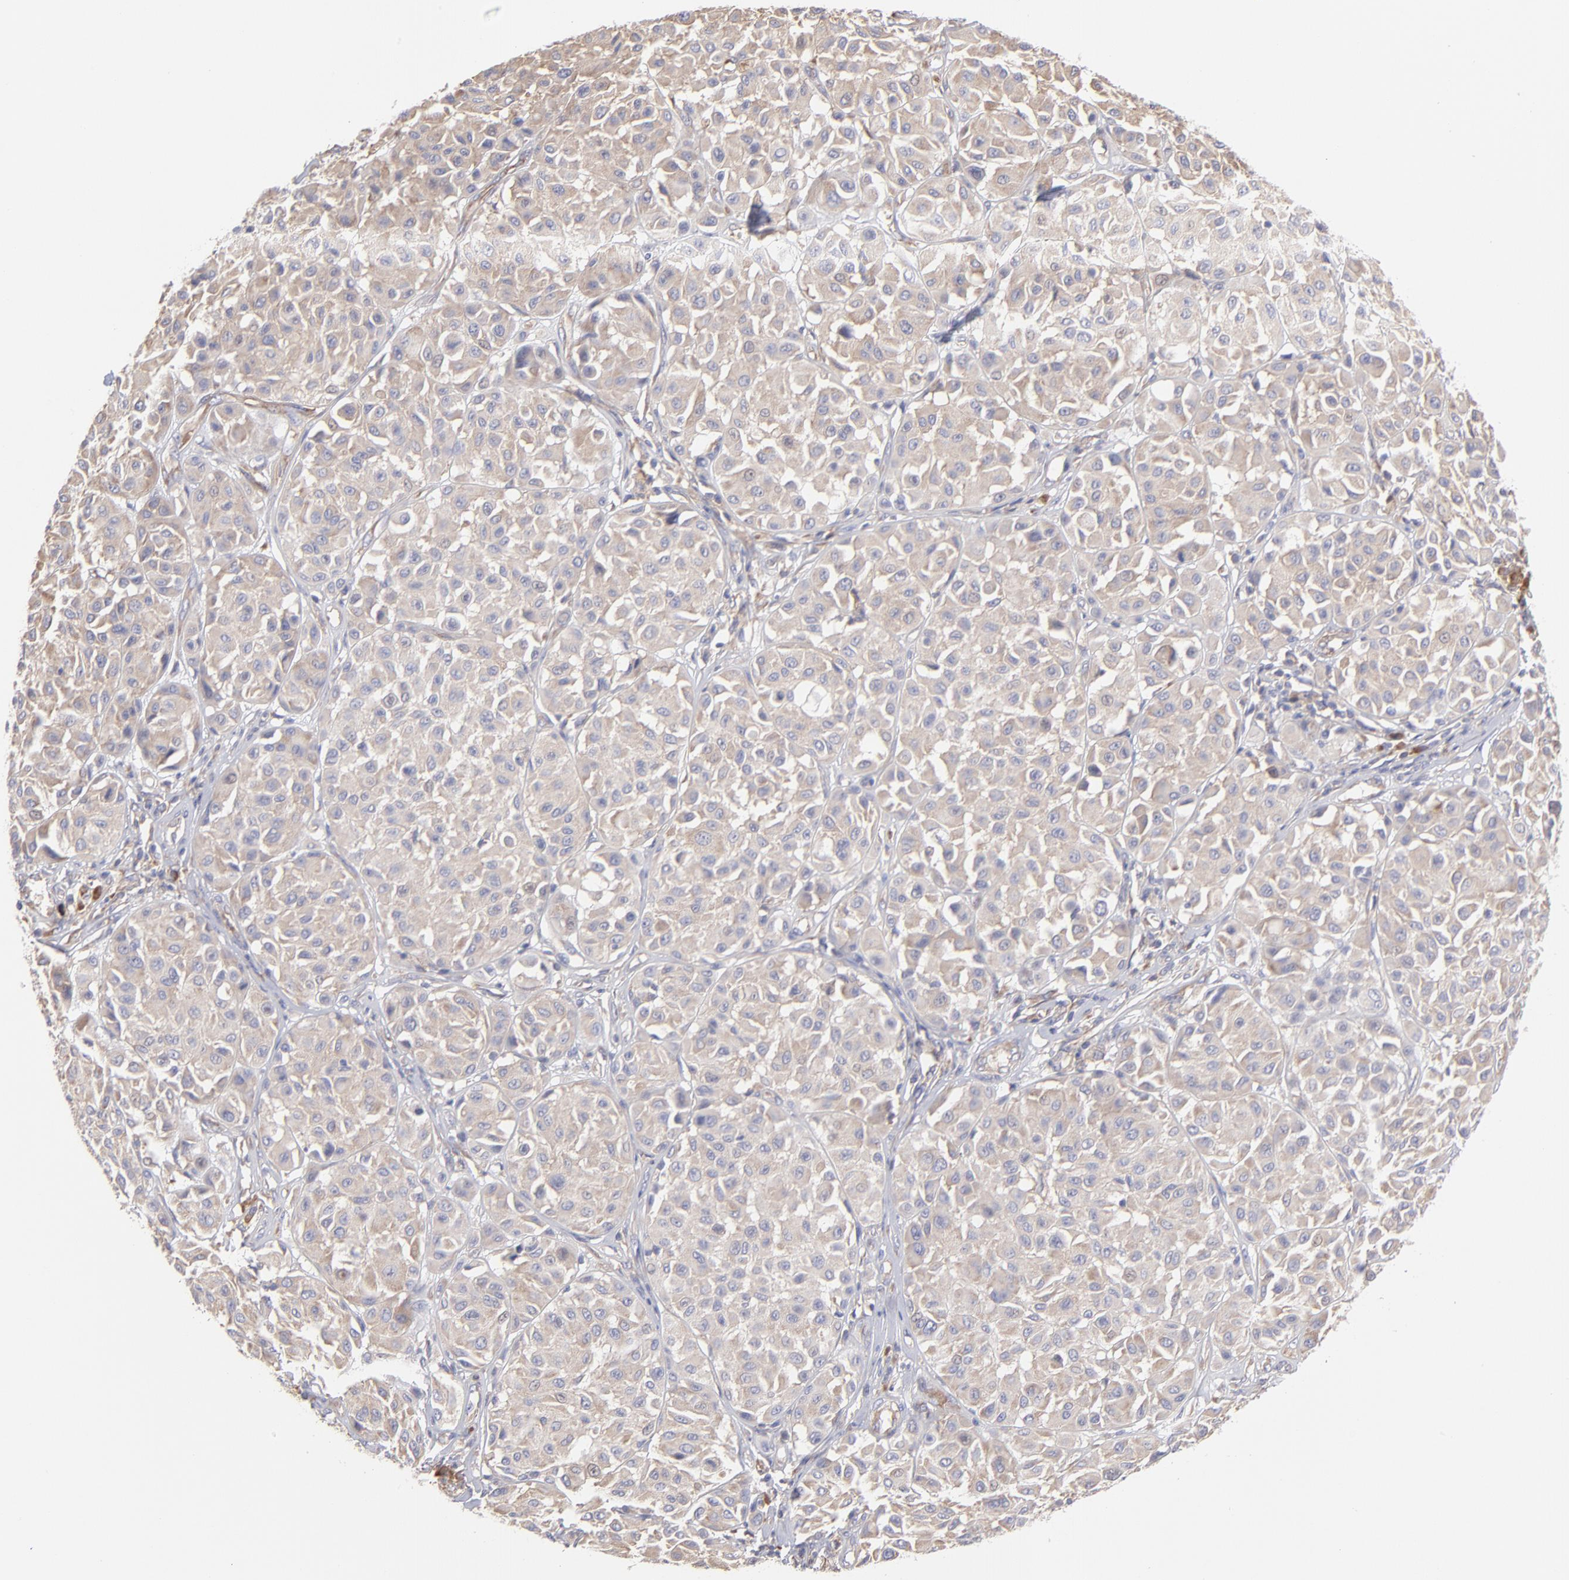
{"staining": {"intensity": "negative", "quantity": "none", "location": "none"}, "tissue": "melanoma", "cell_type": "Tumor cells", "image_type": "cancer", "snomed": [{"axis": "morphology", "description": "Malignant melanoma, Metastatic site"}, {"axis": "topography", "description": "Soft tissue"}], "caption": "IHC image of neoplastic tissue: human melanoma stained with DAB demonstrates no significant protein staining in tumor cells.", "gene": "RPLP0", "patient": {"sex": "male", "age": 41}}